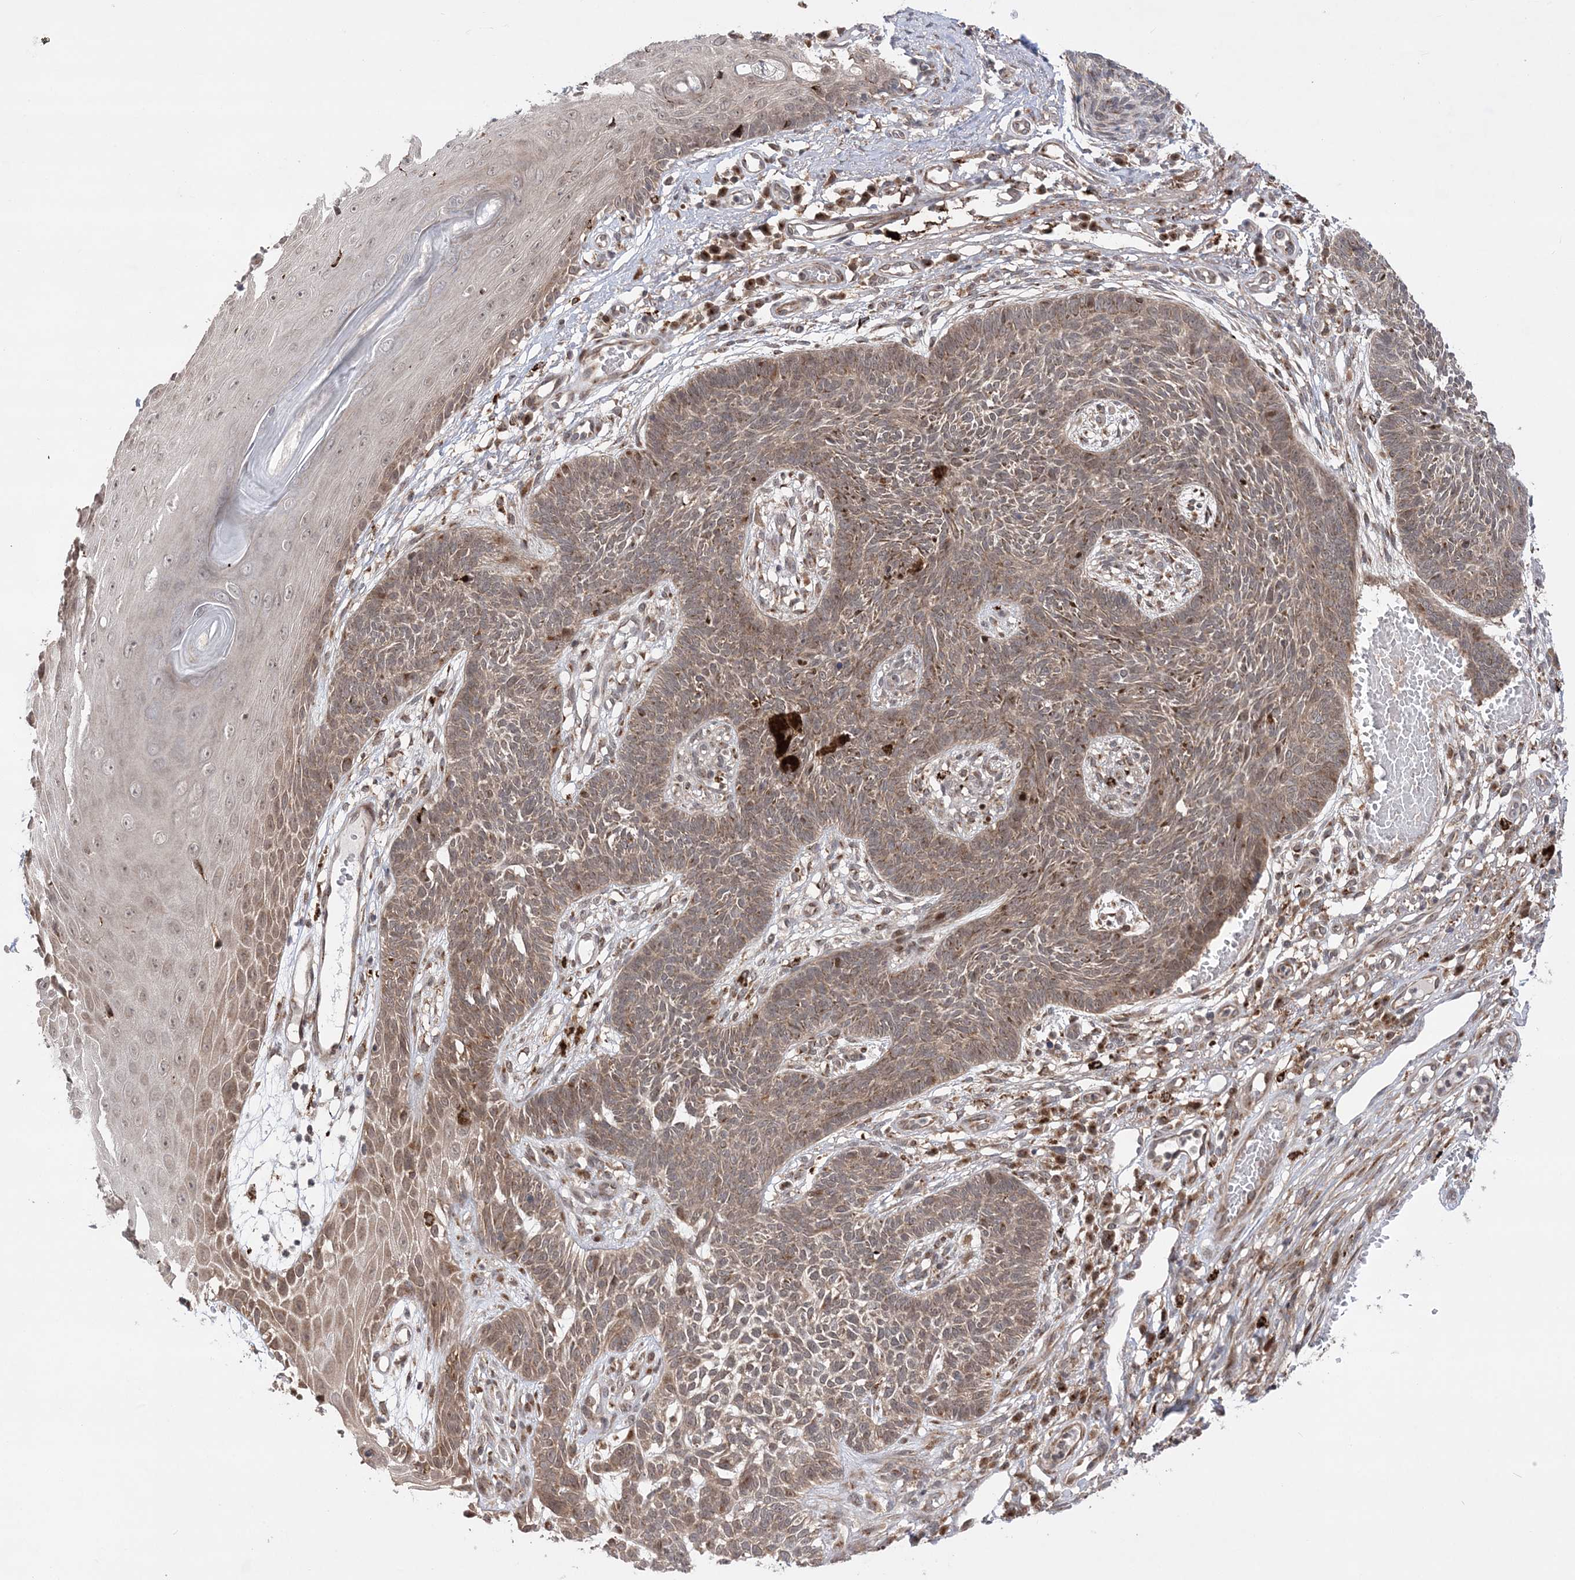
{"staining": {"intensity": "moderate", "quantity": ">75%", "location": "cytoplasmic/membranous"}, "tissue": "skin cancer", "cell_type": "Tumor cells", "image_type": "cancer", "snomed": [{"axis": "morphology", "description": "Basal cell carcinoma"}, {"axis": "topography", "description": "Skin"}], "caption": "Immunohistochemical staining of basal cell carcinoma (skin) demonstrates medium levels of moderate cytoplasmic/membranous positivity in about >75% of tumor cells.", "gene": "ANAPC15", "patient": {"sex": "female", "age": 84}}